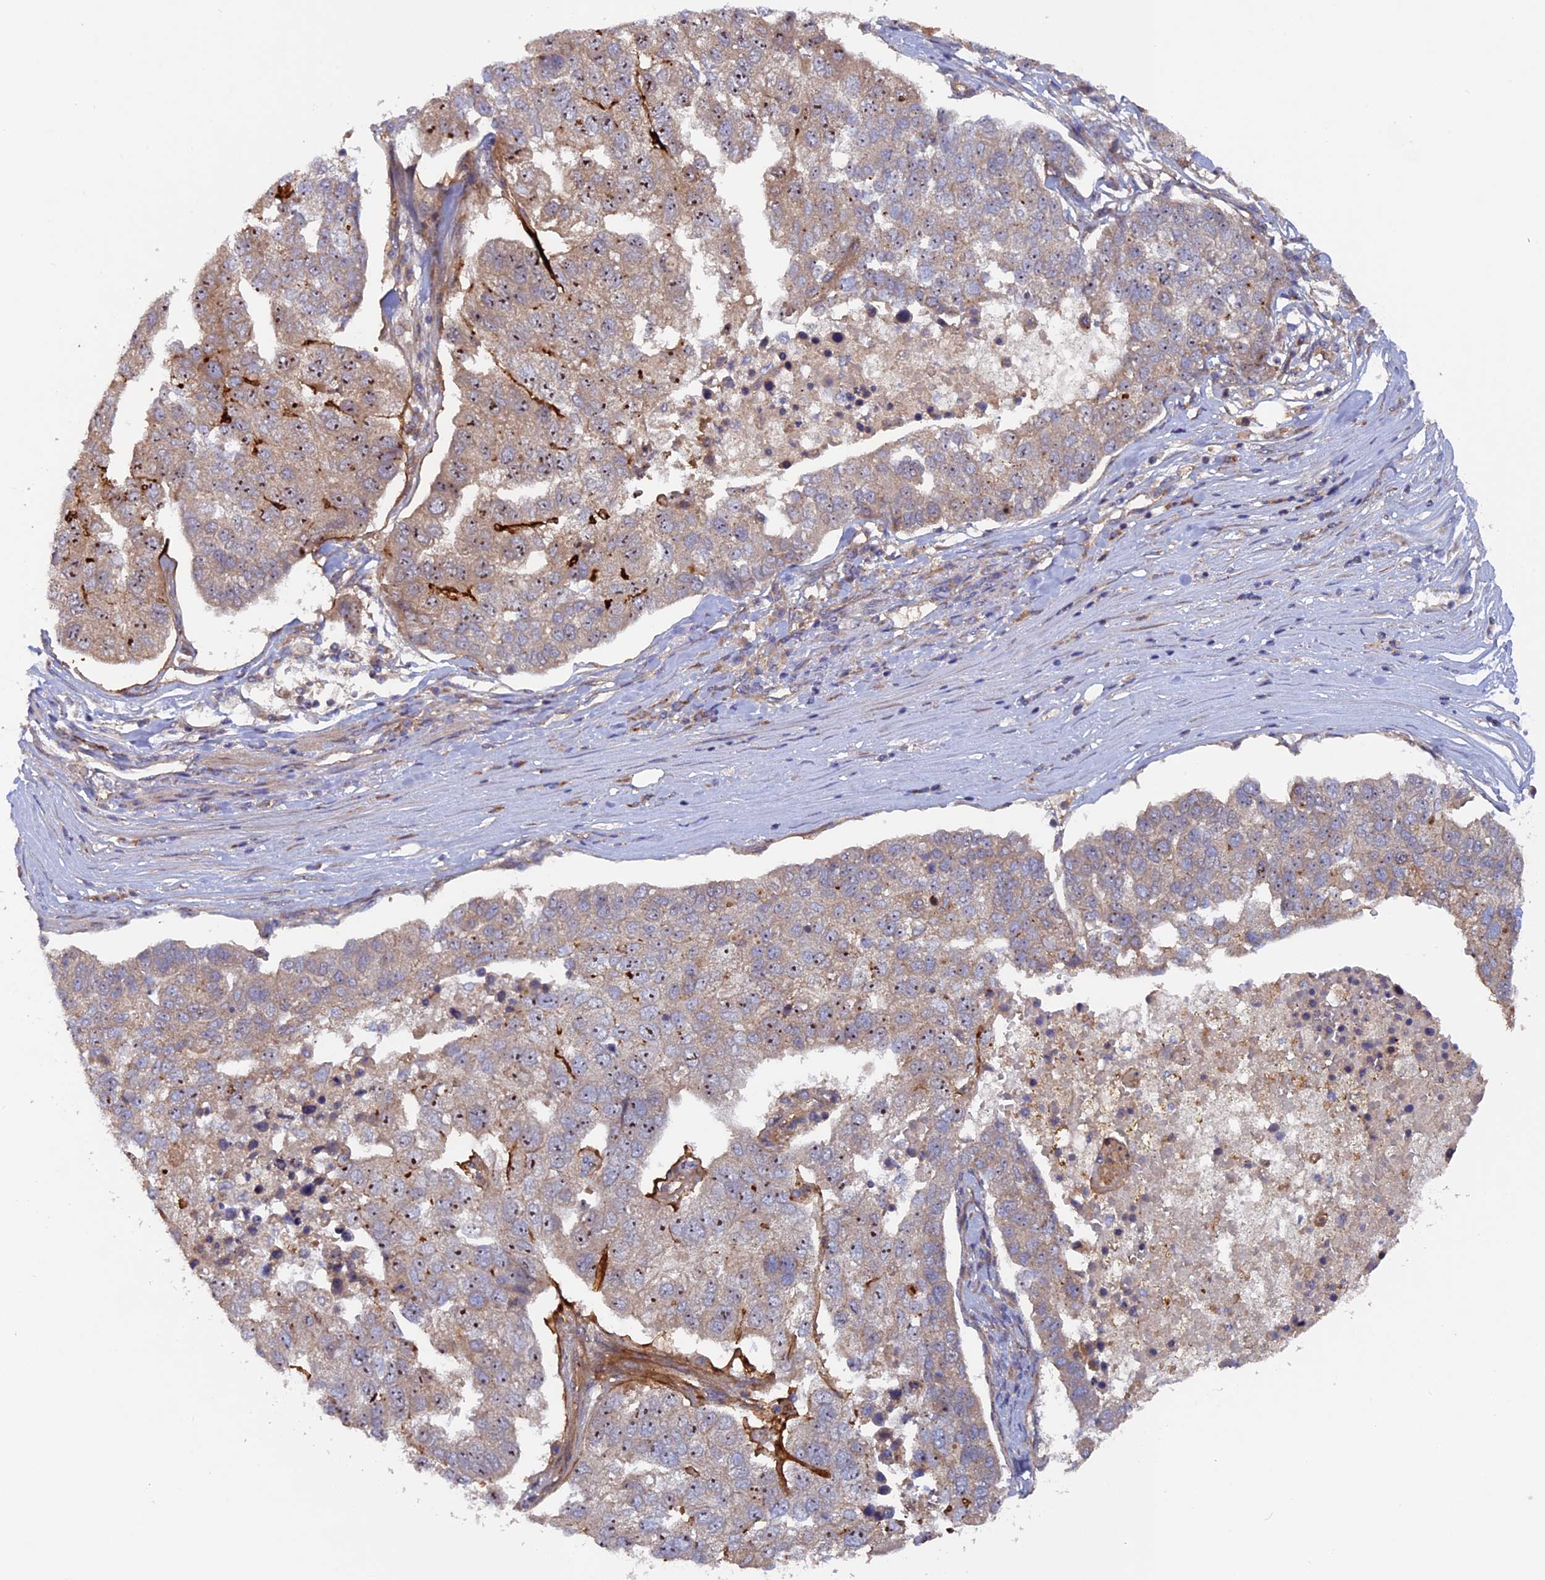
{"staining": {"intensity": "moderate", "quantity": ">75%", "location": "cytoplasmic/membranous,nuclear"}, "tissue": "pancreatic cancer", "cell_type": "Tumor cells", "image_type": "cancer", "snomed": [{"axis": "morphology", "description": "Adenocarcinoma, NOS"}, {"axis": "topography", "description": "Pancreas"}], "caption": "A brown stain shows moderate cytoplasmic/membranous and nuclear expression of a protein in pancreatic adenocarcinoma tumor cells.", "gene": "FERMT1", "patient": {"sex": "female", "age": 61}}